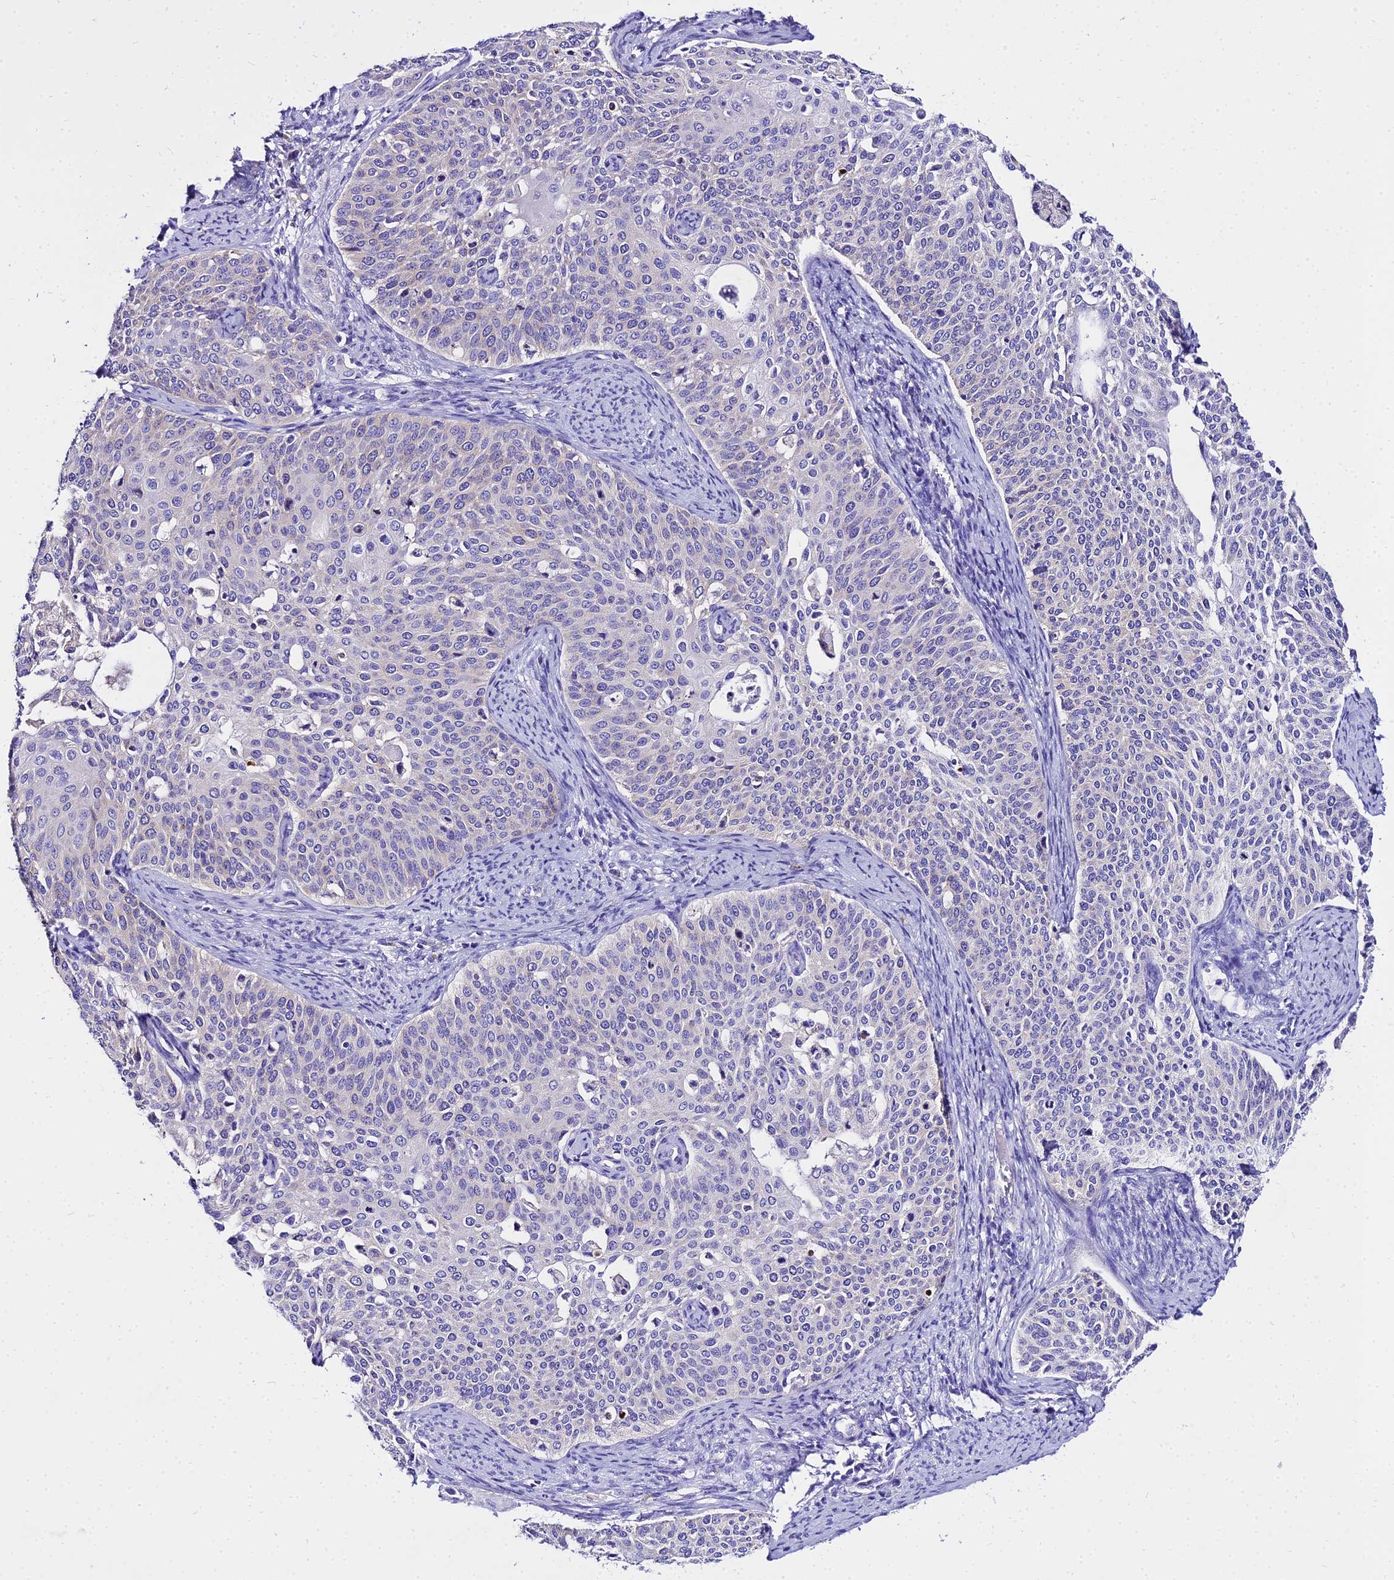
{"staining": {"intensity": "negative", "quantity": "none", "location": "none"}, "tissue": "cervical cancer", "cell_type": "Tumor cells", "image_type": "cancer", "snomed": [{"axis": "morphology", "description": "Squamous cell carcinoma, NOS"}, {"axis": "topography", "description": "Cervix"}], "caption": "Tumor cells show no significant protein staining in squamous cell carcinoma (cervical).", "gene": "TUBA3D", "patient": {"sex": "female", "age": 44}}